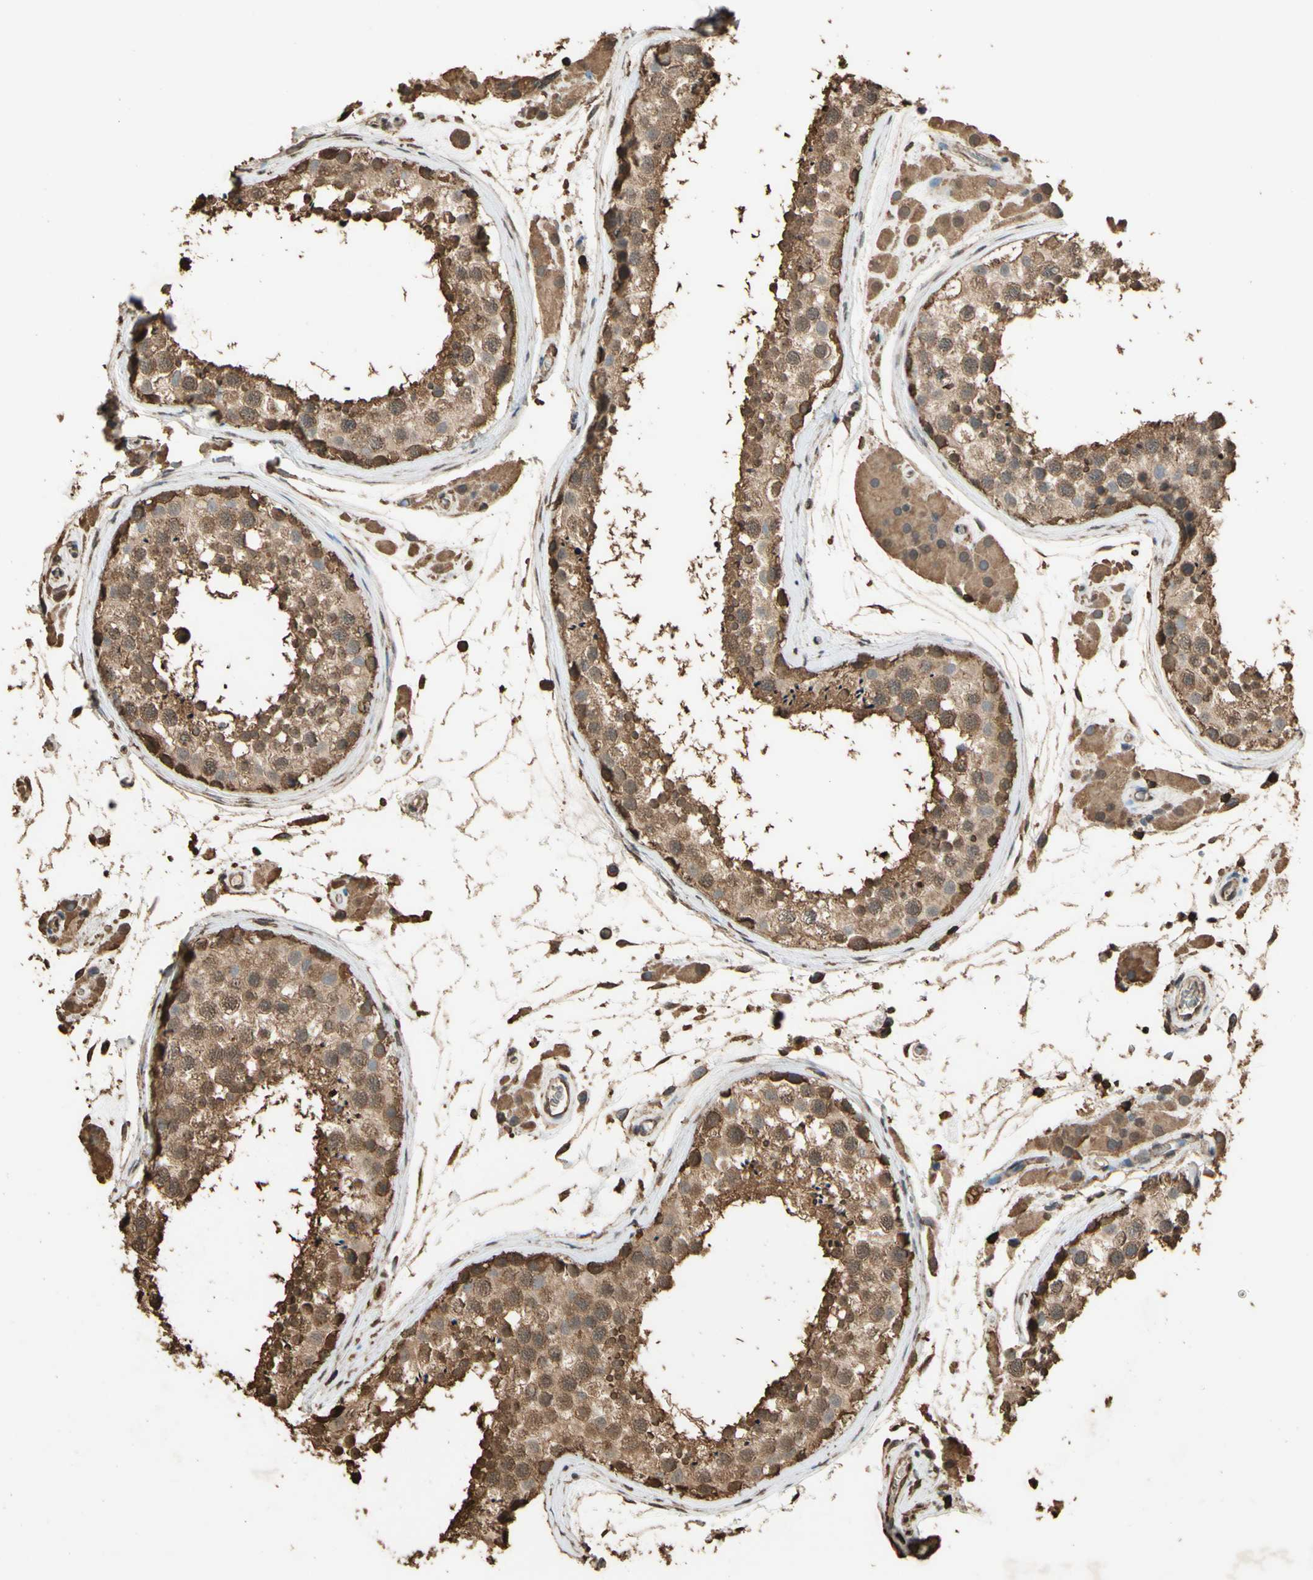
{"staining": {"intensity": "strong", "quantity": ">75%", "location": "cytoplasmic/membranous"}, "tissue": "testis", "cell_type": "Cells in seminiferous ducts", "image_type": "normal", "snomed": [{"axis": "morphology", "description": "Normal tissue, NOS"}, {"axis": "topography", "description": "Testis"}], "caption": "Immunohistochemistry image of normal testis: human testis stained using immunohistochemistry (IHC) demonstrates high levels of strong protein expression localized specifically in the cytoplasmic/membranous of cells in seminiferous ducts, appearing as a cytoplasmic/membranous brown color.", "gene": "TNFSF13B", "patient": {"sex": "male", "age": 46}}